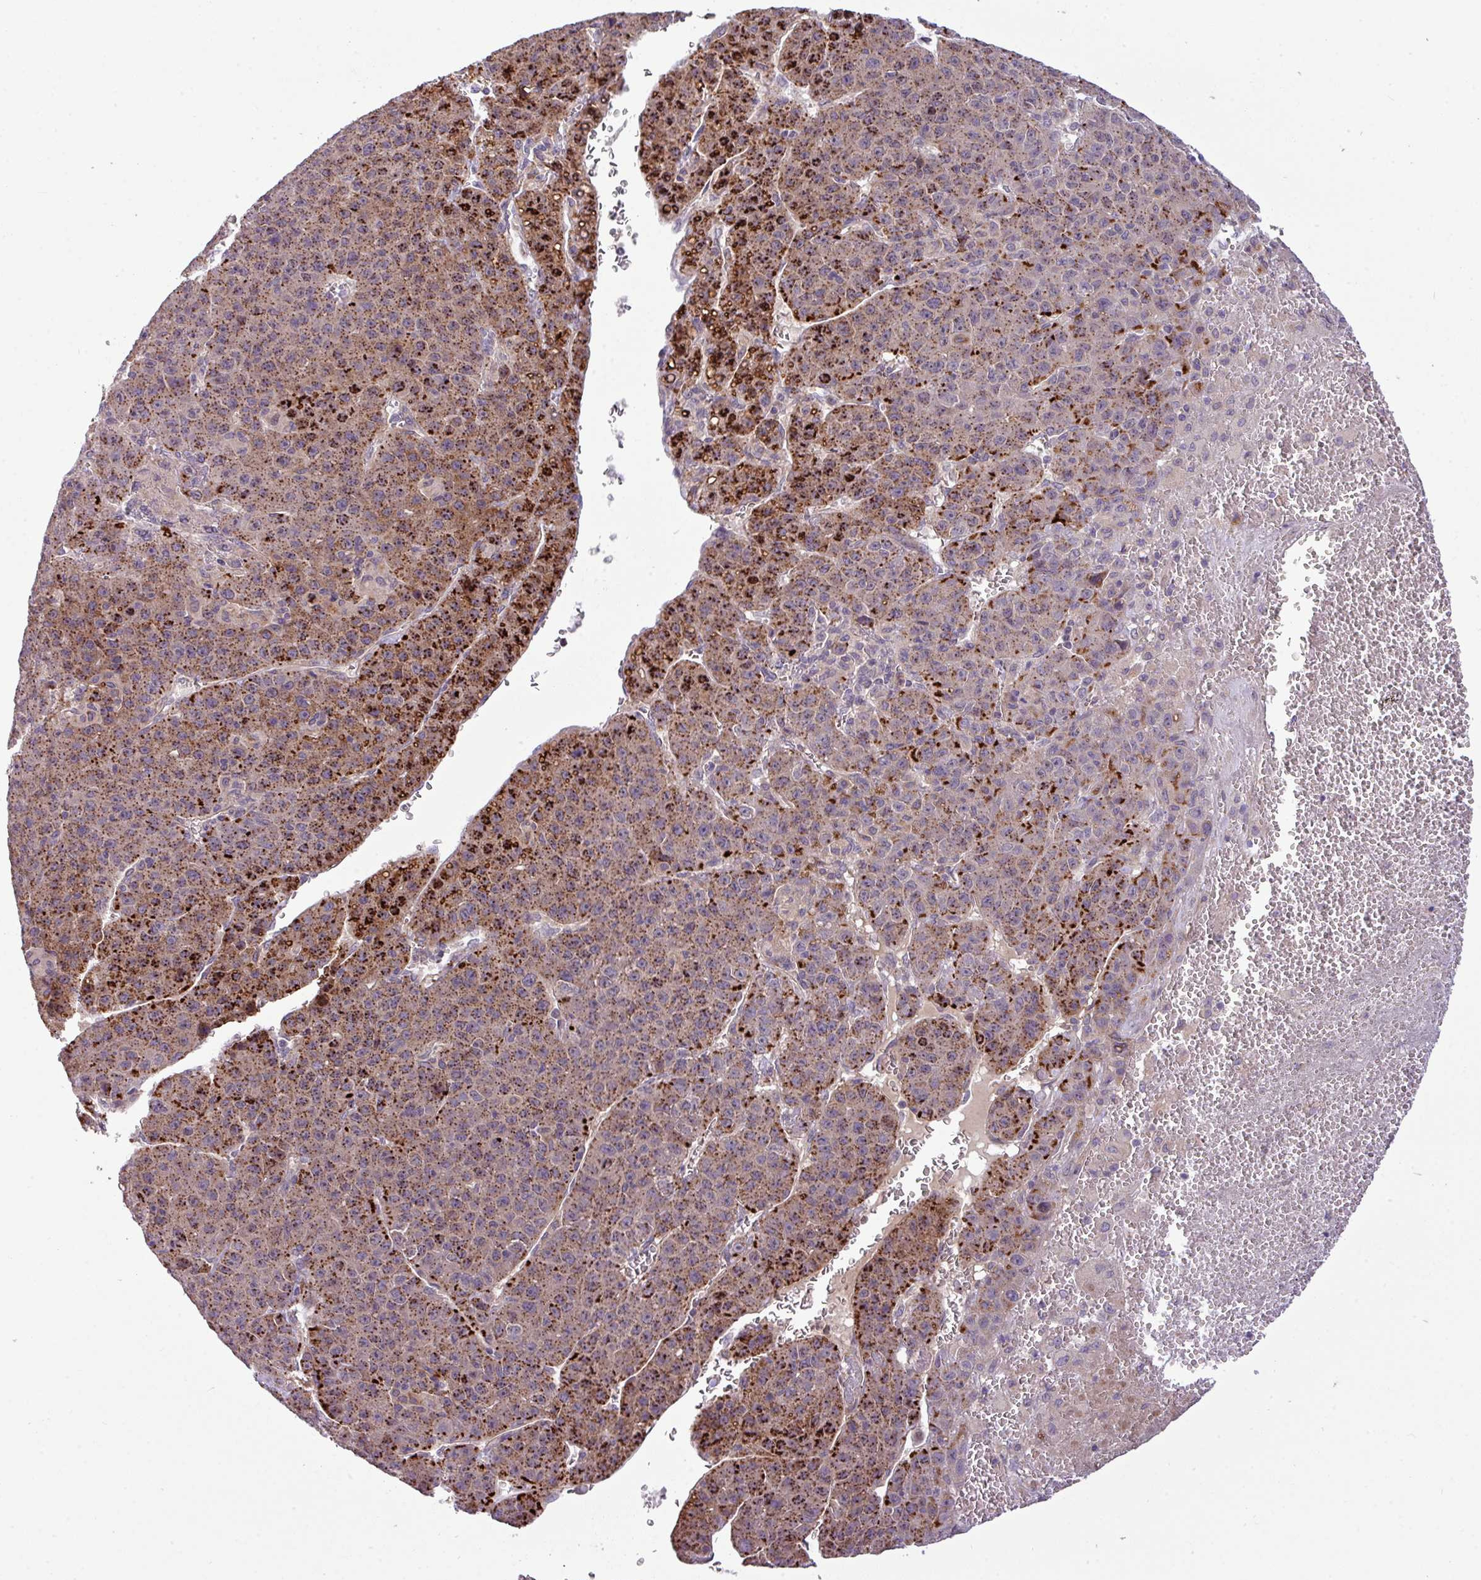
{"staining": {"intensity": "strong", "quantity": "25%-75%", "location": "cytoplasmic/membranous"}, "tissue": "liver cancer", "cell_type": "Tumor cells", "image_type": "cancer", "snomed": [{"axis": "morphology", "description": "Carcinoma, Hepatocellular, NOS"}, {"axis": "topography", "description": "Liver"}], "caption": "Liver hepatocellular carcinoma stained with a protein marker shows strong staining in tumor cells.", "gene": "ZNF35", "patient": {"sex": "female", "age": 53}}